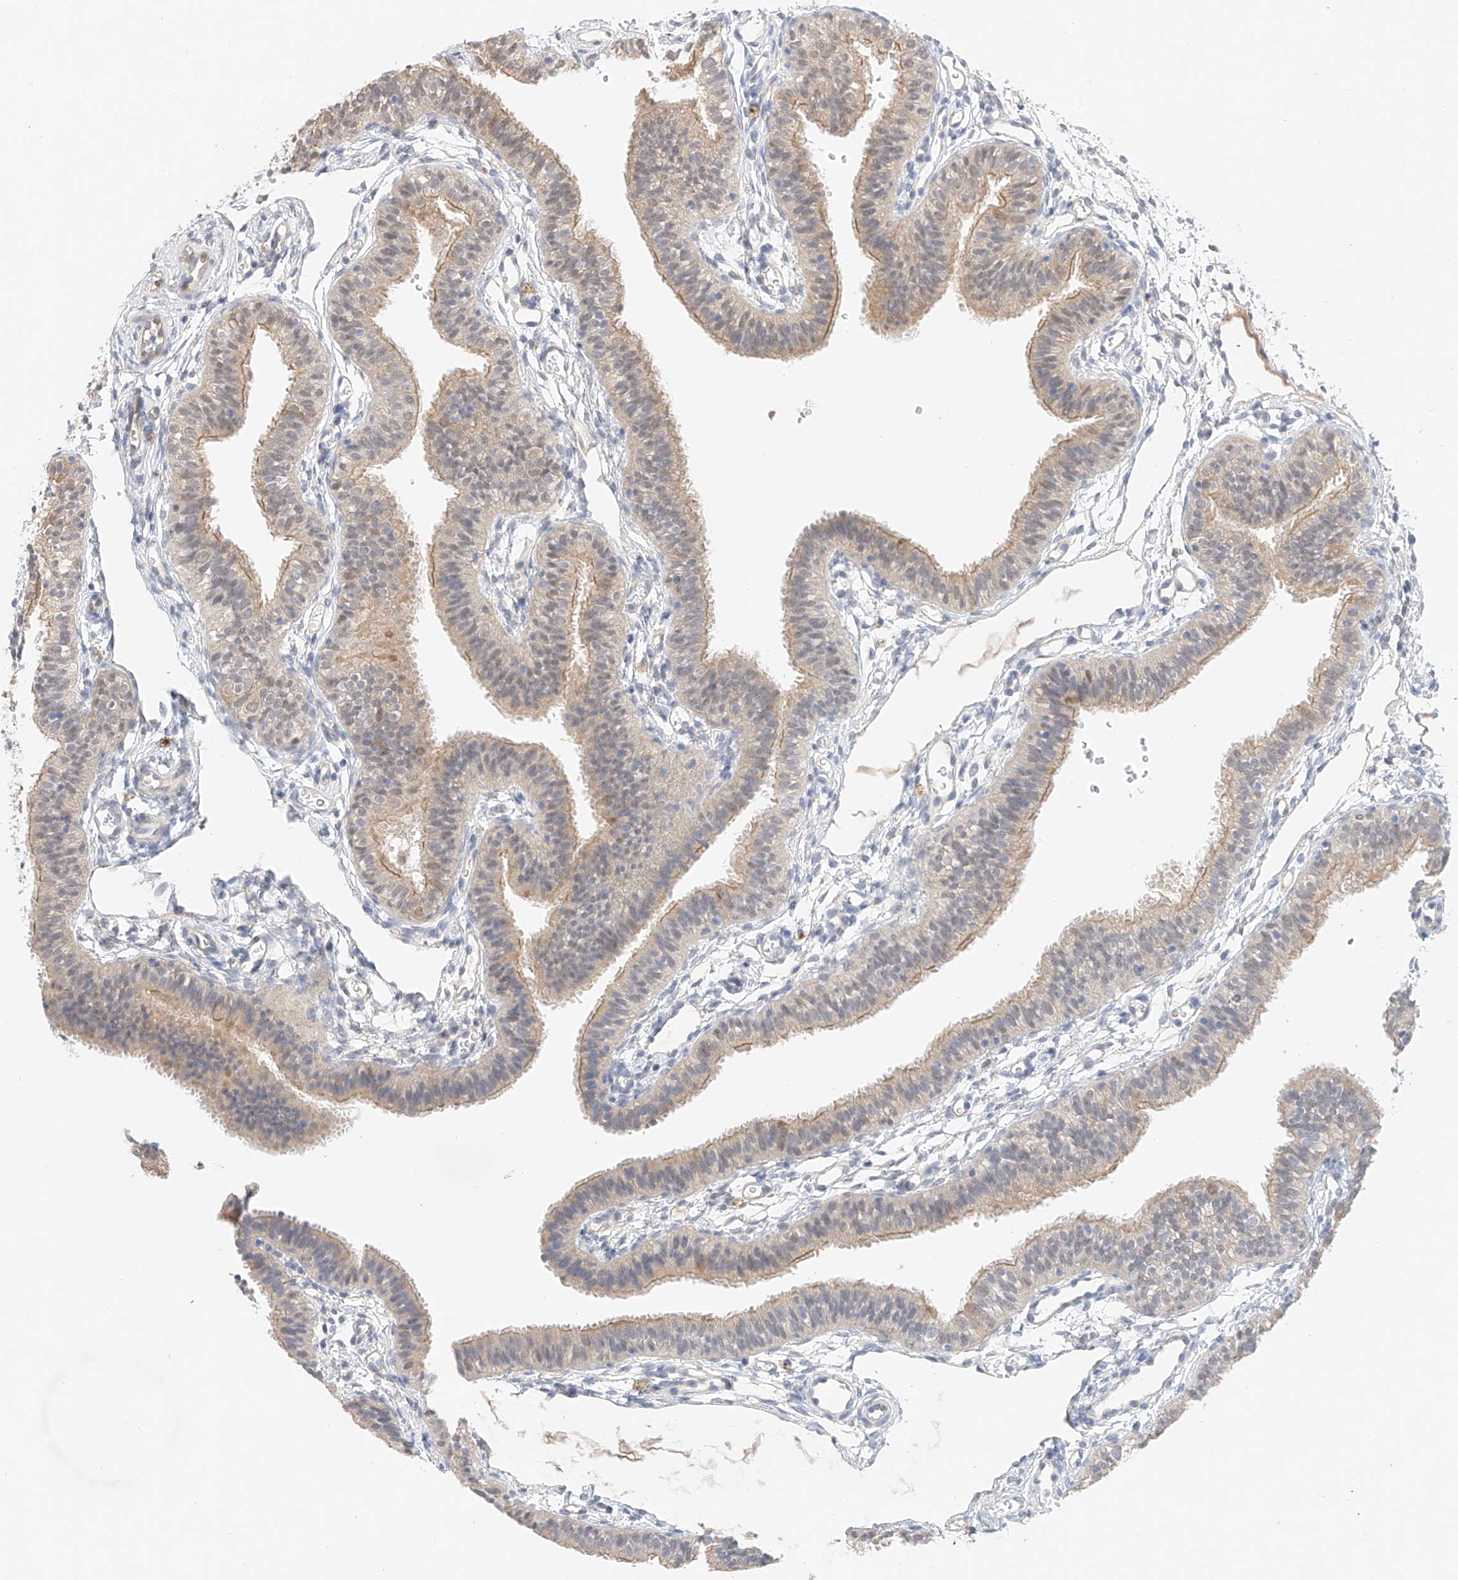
{"staining": {"intensity": "weak", "quantity": "25%-75%", "location": "cytoplasmic/membranous"}, "tissue": "fallopian tube", "cell_type": "Glandular cells", "image_type": "normal", "snomed": [{"axis": "morphology", "description": "Normal tissue, NOS"}, {"axis": "topography", "description": "Fallopian tube"}], "caption": "Immunohistochemistry (IHC) micrograph of normal human fallopian tube stained for a protein (brown), which reveals low levels of weak cytoplasmic/membranous expression in approximately 25%-75% of glandular cells.", "gene": "IL22RA2", "patient": {"sex": "female", "age": 35}}